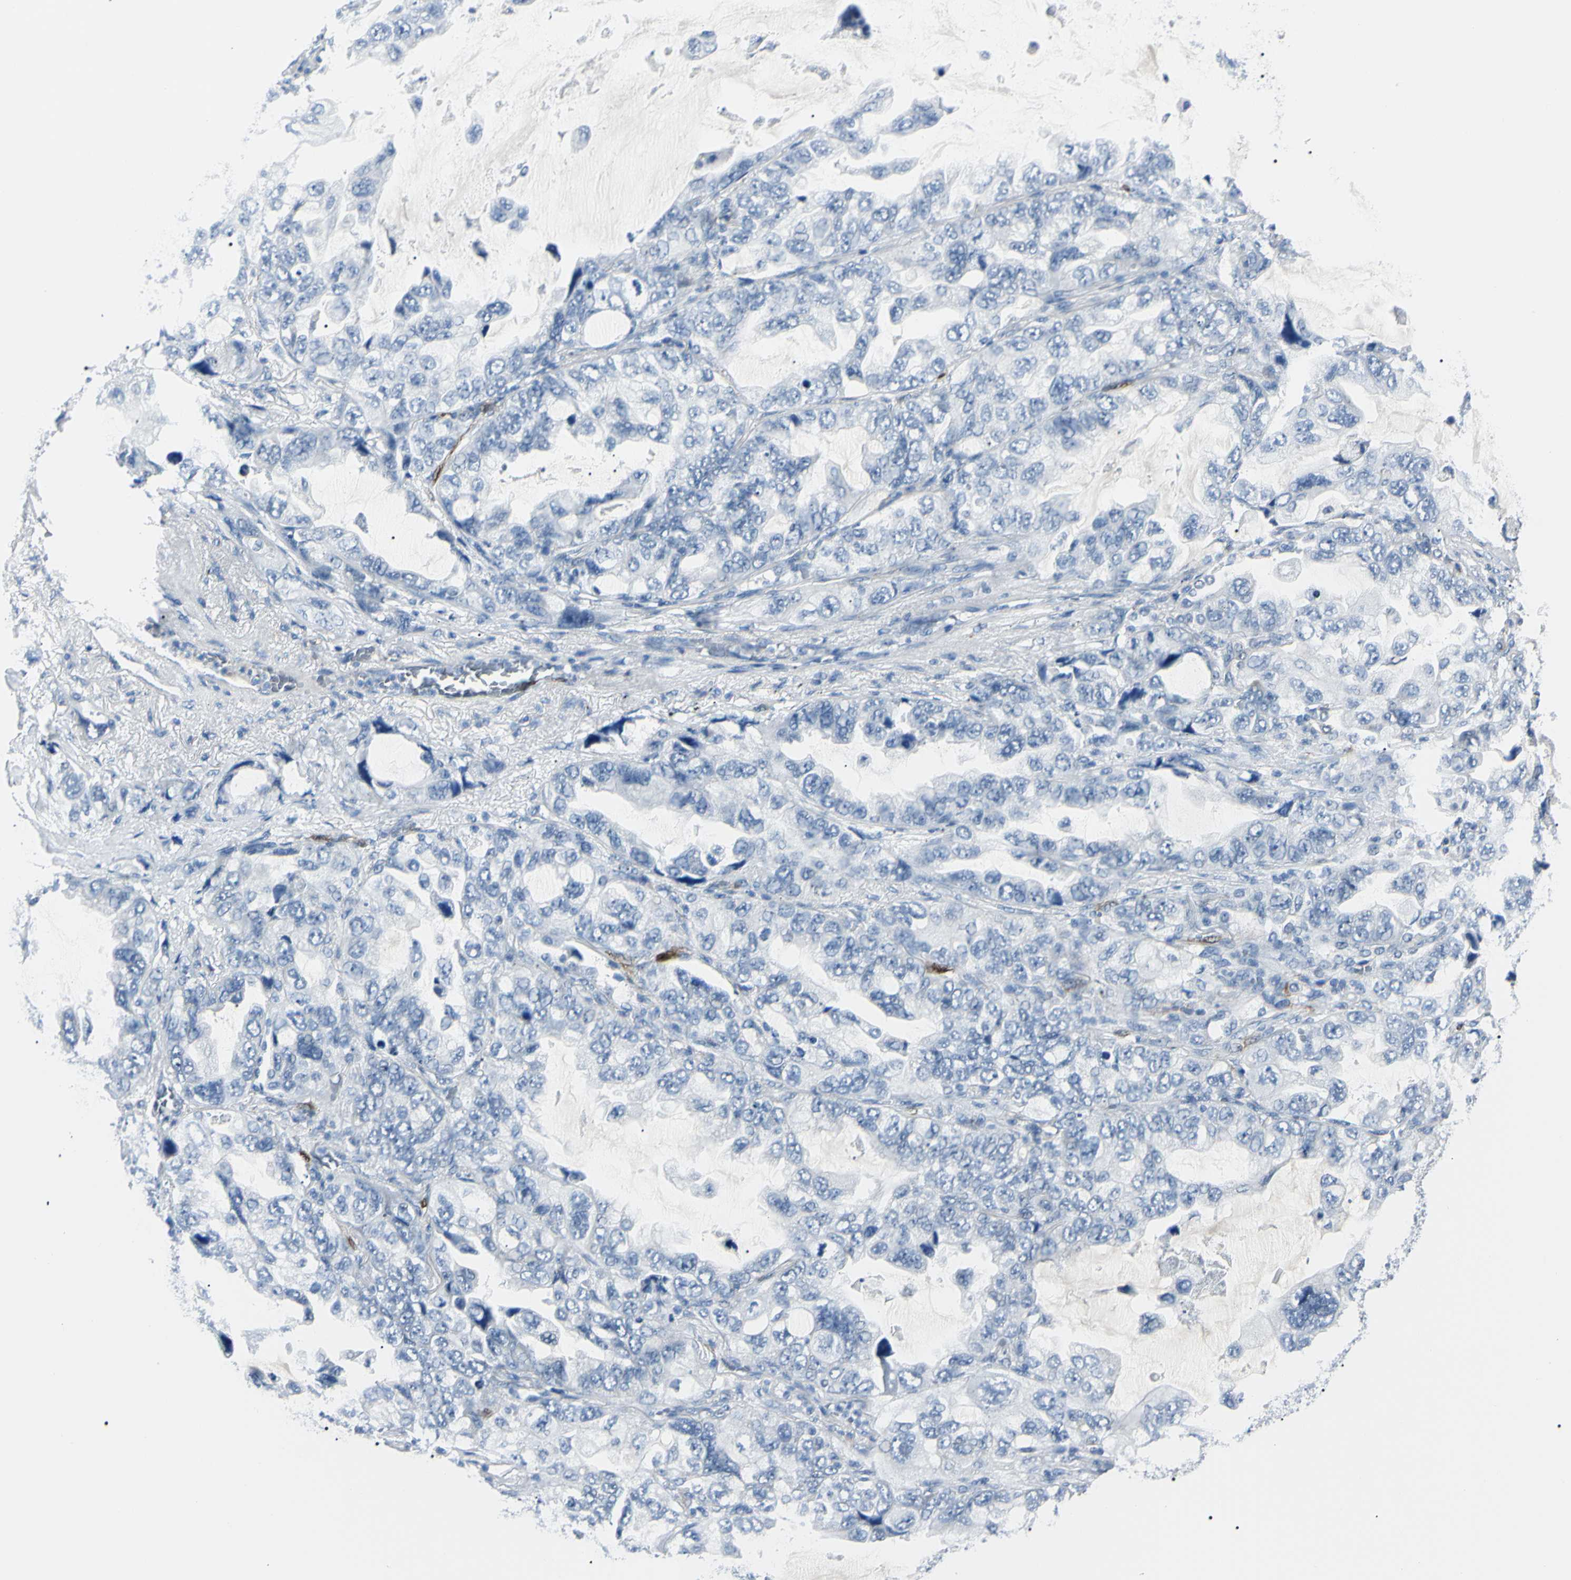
{"staining": {"intensity": "negative", "quantity": "none", "location": "none"}, "tissue": "lung cancer", "cell_type": "Tumor cells", "image_type": "cancer", "snomed": [{"axis": "morphology", "description": "Squamous cell carcinoma, NOS"}, {"axis": "topography", "description": "Lung"}], "caption": "Immunohistochemical staining of human lung cancer (squamous cell carcinoma) reveals no significant expression in tumor cells.", "gene": "CA2", "patient": {"sex": "female", "age": 73}}